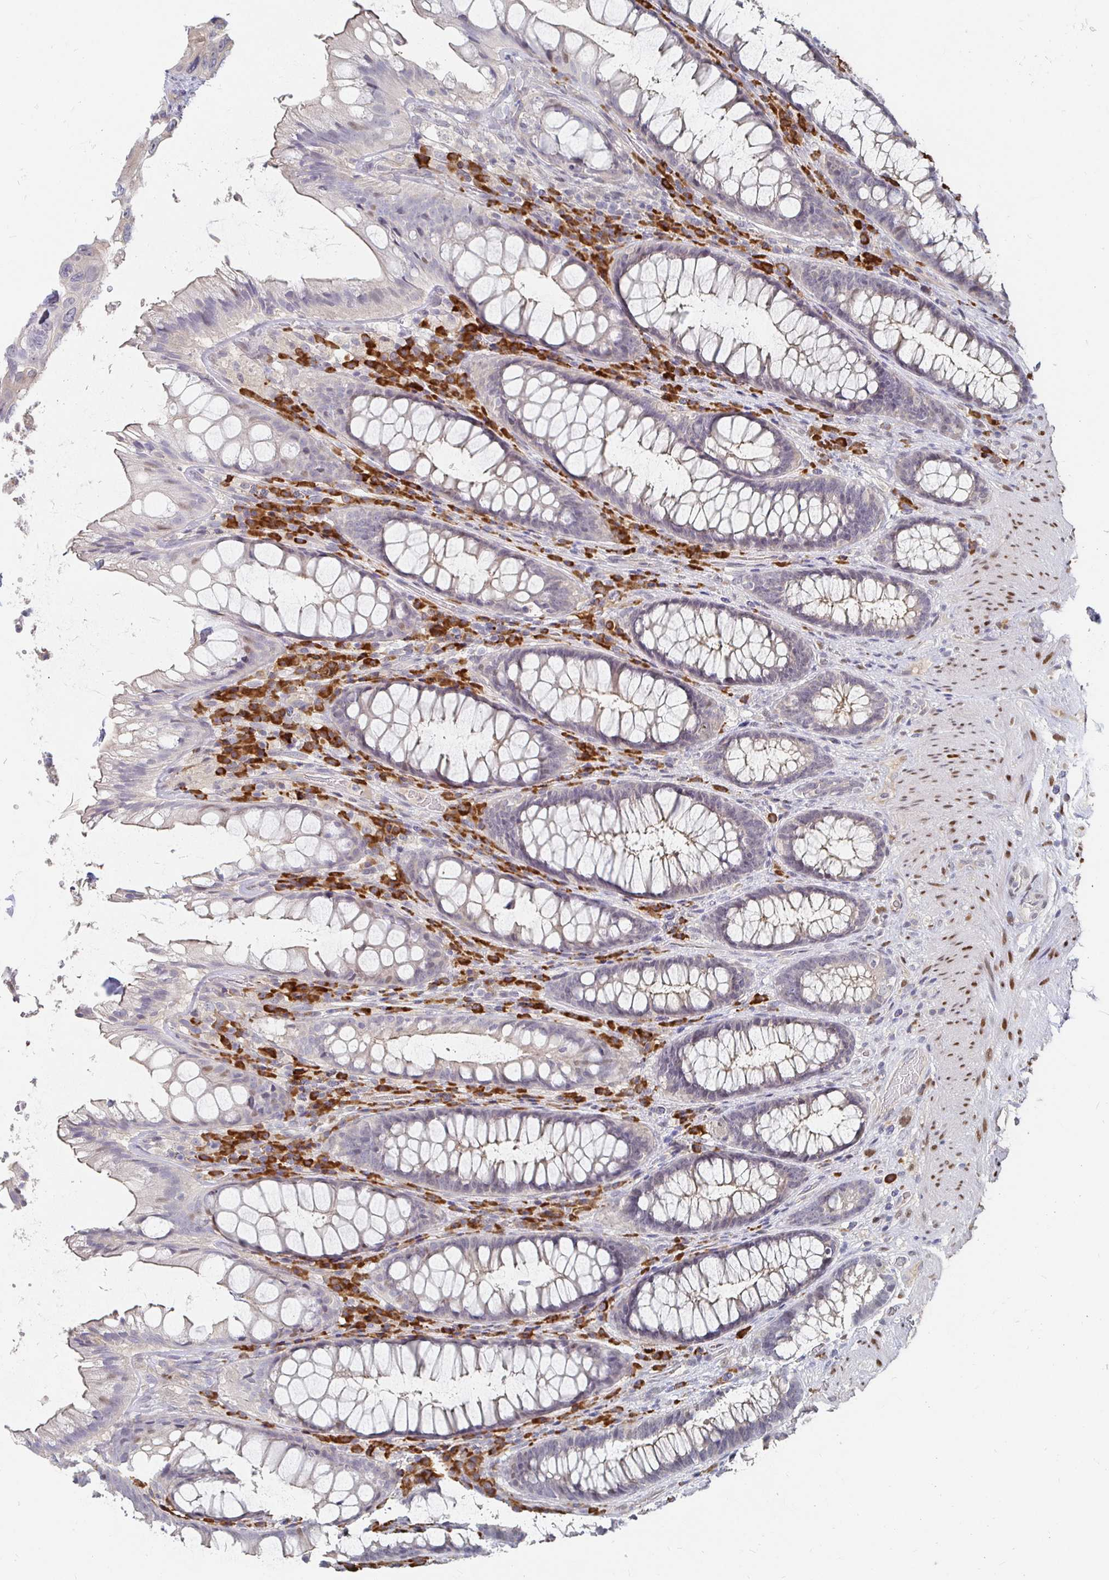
{"staining": {"intensity": "negative", "quantity": "none", "location": "none"}, "tissue": "rectum", "cell_type": "Glandular cells", "image_type": "normal", "snomed": [{"axis": "morphology", "description": "Normal tissue, NOS"}, {"axis": "topography", "description": "Rectum"}], "caption": "This is a micrograph of IHC staining of benign rectum, which shows no staining in glandular cells.", "gene": "MEIS1", "patient": {"sex": "male", "age": 72}}